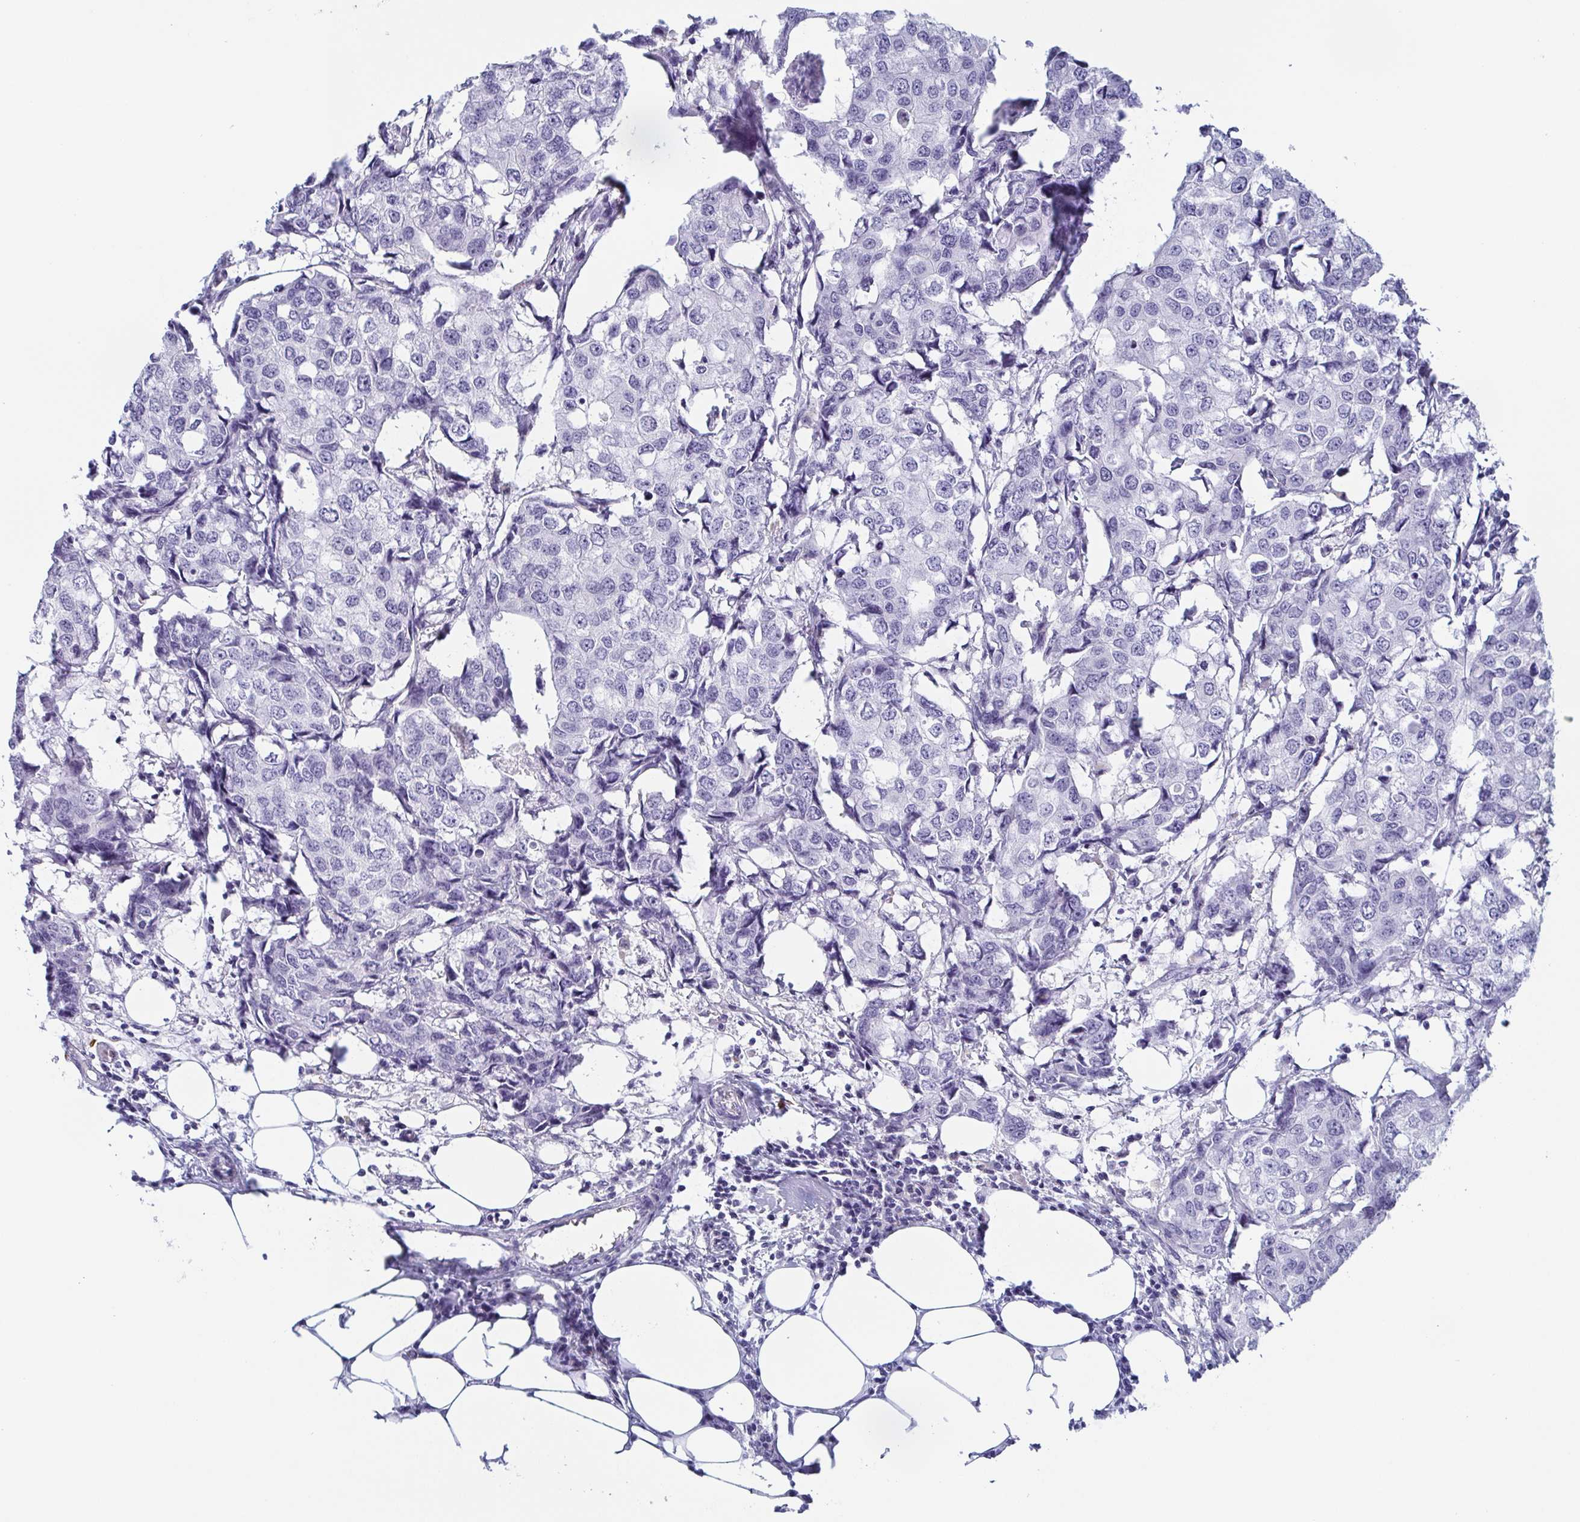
{"staining": {"intensity": "negative", "quantity": "none", "location": "none"}, "tissue": "breast cancer", "cell_type": "Tumor cells", "image_type": "cancer", "snomed": [{"axis": "morphology", "description": "Duct carcinoma"}, {"axis": "topography", "description": "Breast"}], "caption": "Breast cancer (invasive ductal carcinoma) was stained to show a protein in brown. There is no significant positivity in tumor cells. The staining is performed using DAB brown chromogen with nuclei counter-stained in using hematoxylin.", "gene": "REG4", "patient": {"sex": "female", "age": 27}}